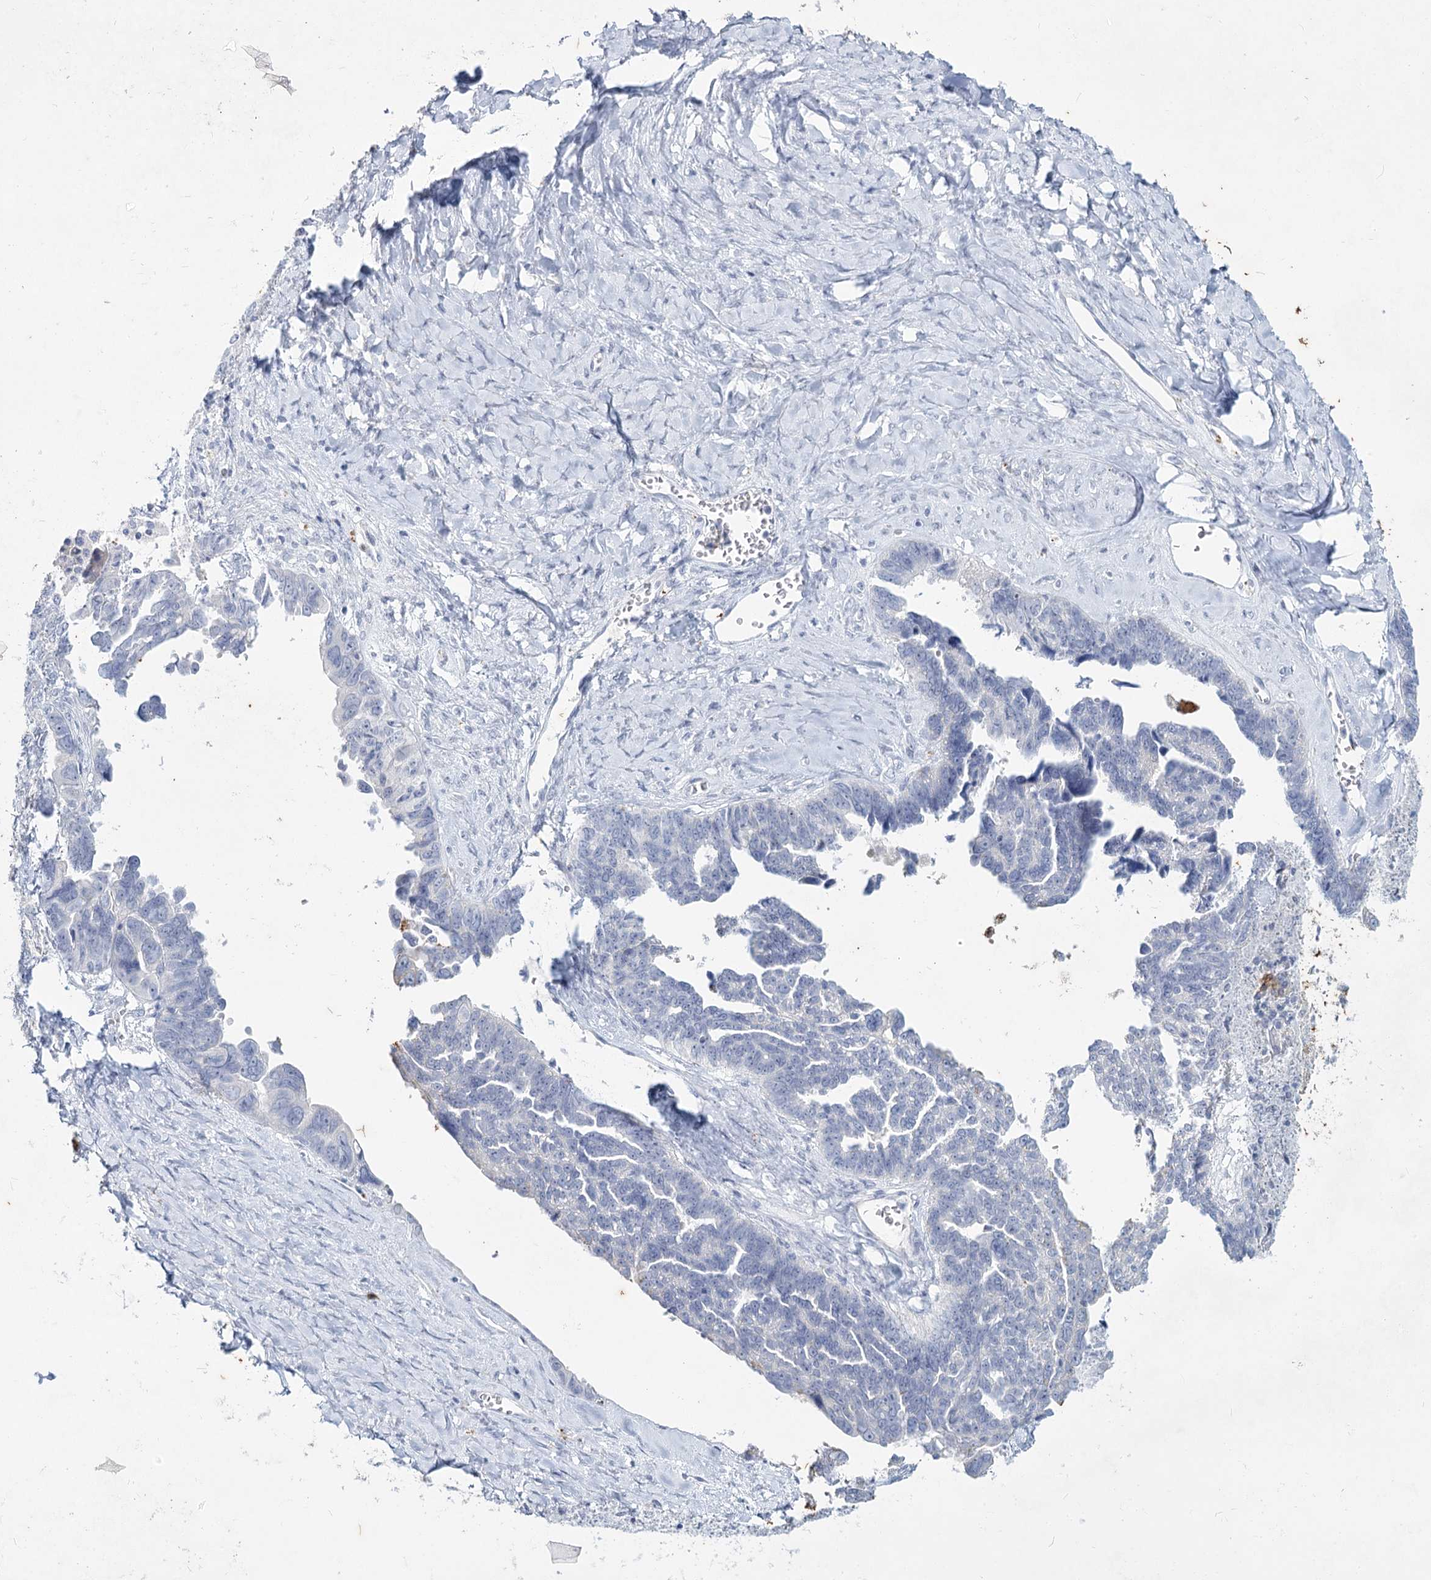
{"staining": {"intensity": "negative", "quantity": "none", "location": "none"}, "tissue": "ovarian cancer", "cell_type": "Tumor cells", "image_type": "cancer", "snomed": [{"axis": "morphology", "description": "Cystadenocarcinoma, serous, NOS"}, {"axis": "topography", "description": "Ovary"}], "caption": "Immunohistochemical staining of human ovarian cancer (serous cystadenocarcinoma) reveals no significant positivity in tumor cells.", "gene": "CCDC73", "patient": {"sex": "female", "age": 79}}